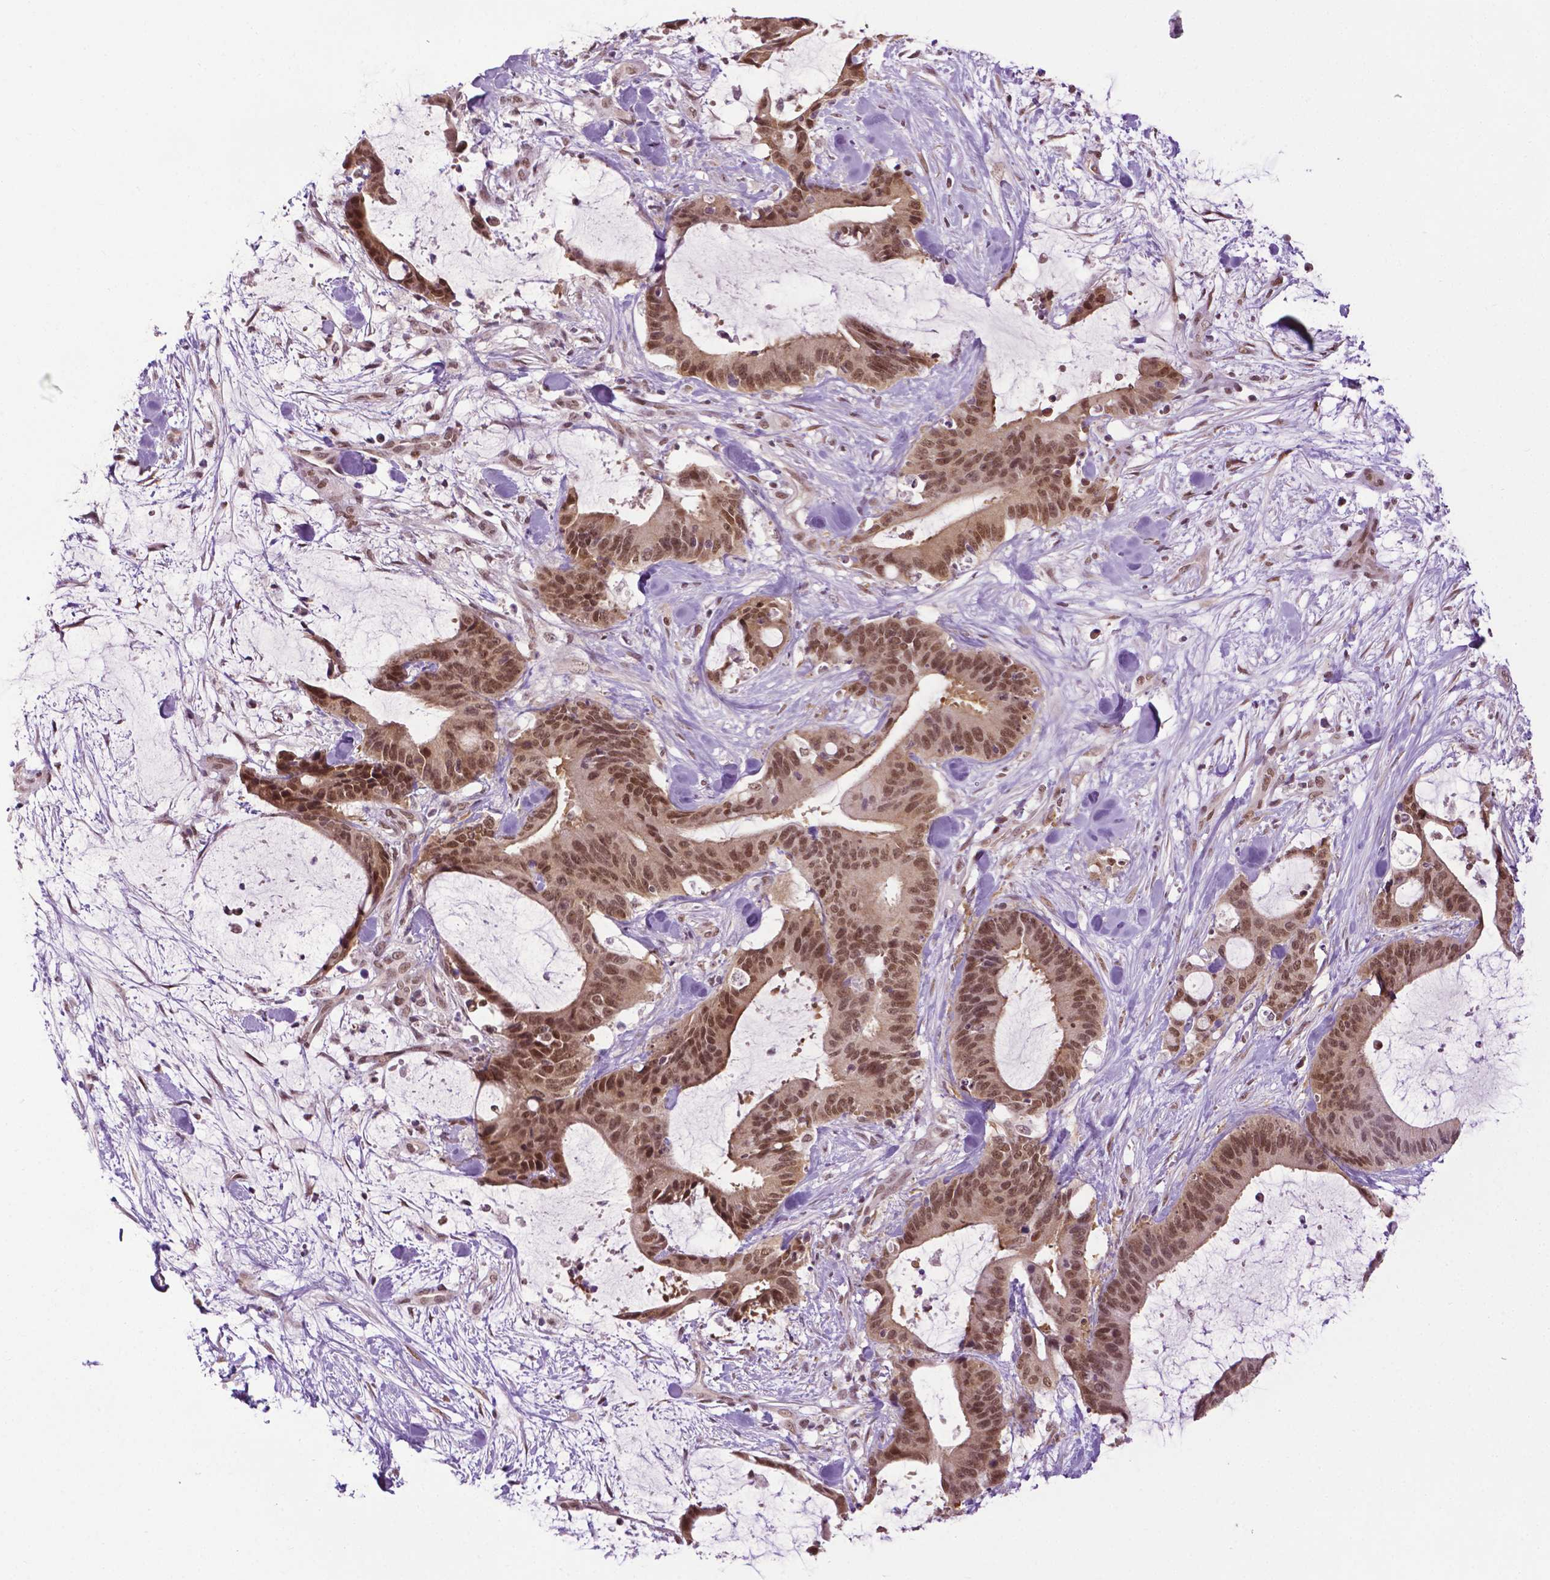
{"staining": {"intensity": "moderate", "quantity": ">75%", "location": "nuclear"}, "tissue": "liver cancer", "cell_type": "Tumor cells", "image_type": "cancer", "snomed": [{"axis": "morphology", "description": "Cholangiocarcinoma"}, {"axis": "topography", "description": "Liver"}], "caption": "Immunohistochemical staining of liver cholangiocarcinoma shows medium levels of moderate nuclear protein positivity in about >75% of tumor cells. (DAB IHC with brightfield microscopy, high magnification).", "gene": "UBQLN4", "patient": {"sex": "female", "age": 73}}